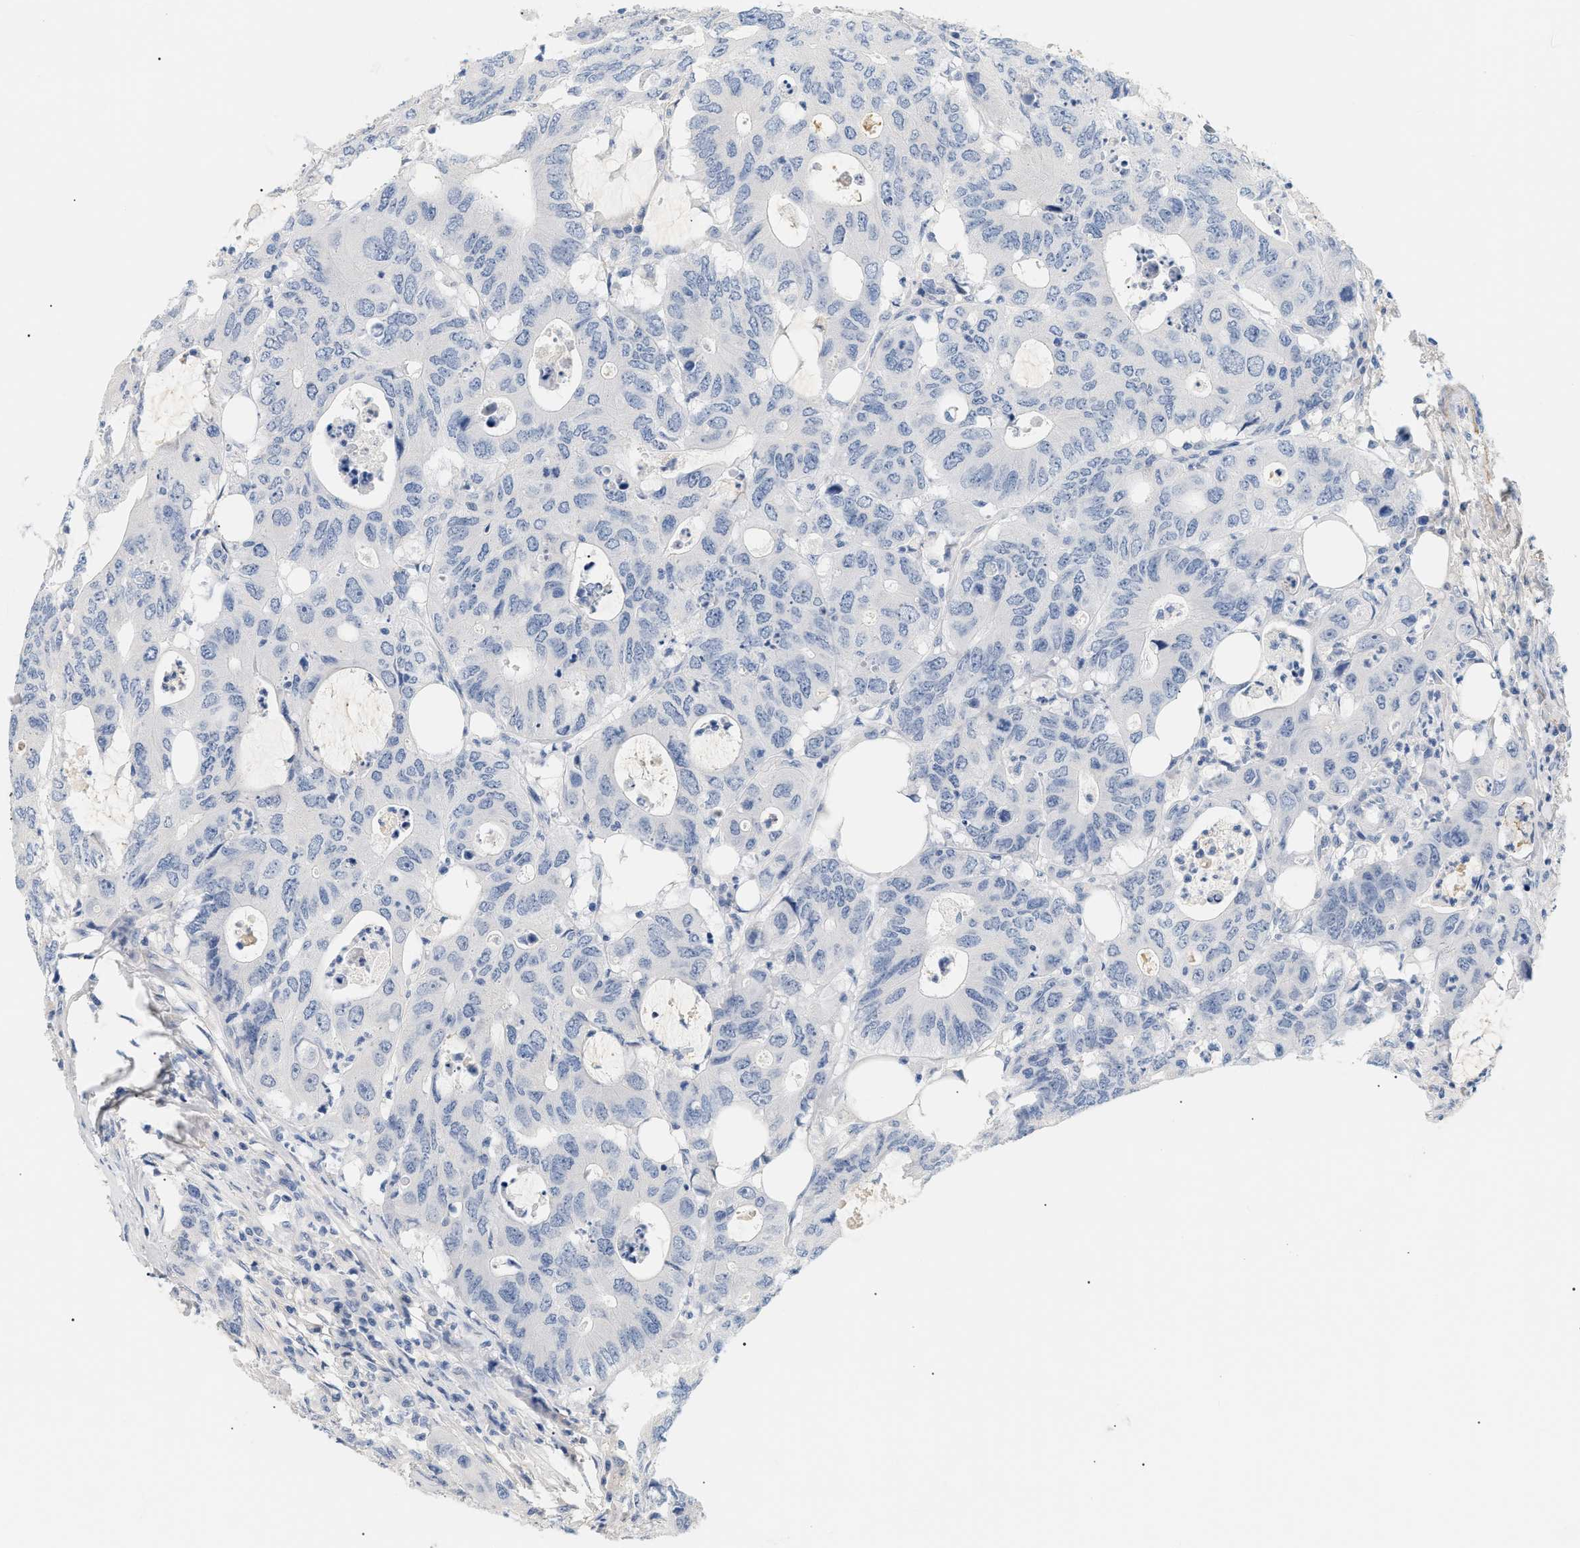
{"staining": {"intensity": "negative", "quantity": "none", "location": "none"}, "tissue": "colorectal cancer", "cell_type": "Tumor cells", "image_type": "cancer", "snomed": [{"axis": "morphology", "description": "Adenocarcinoma, NOS"}, {"axis": "topography", "description": "Colon"}], "caption": "This is an IHC image of human colorectal adenocarcinoma. There is no expression in tumor cells.", "gene": "CFH", "patient": {"sex": "male", "age": 71}}